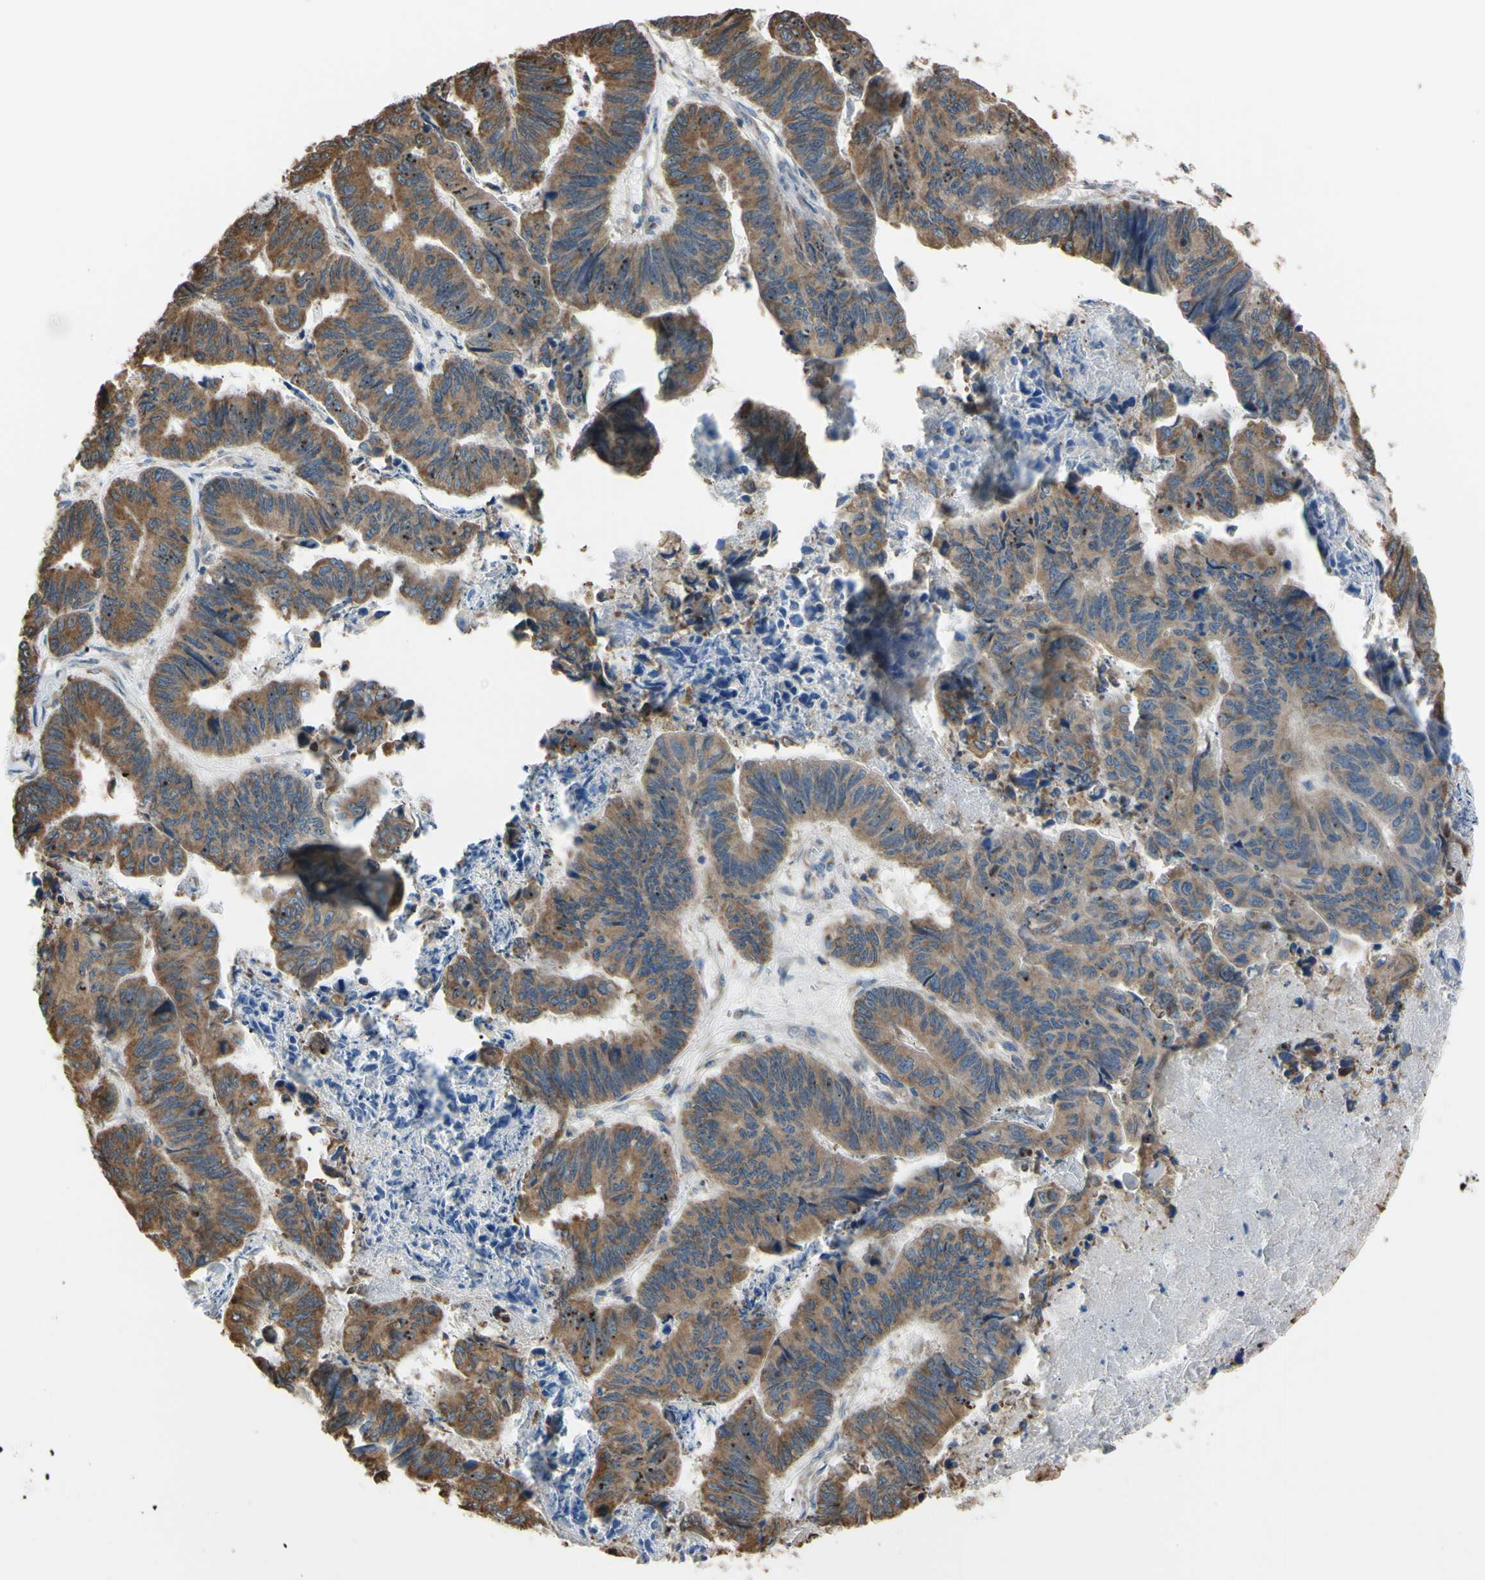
{"staining": {"intensity": "strong", "quantity": ">75%", "location": "cytoplasmic/membranous"}, "tissue": "stomach cancer", "cell_type": "Tumor cells", "image_type": "cancer", "snomed": [{"axis": "morphology", "description": "Adenocarcinoma, NOS"}, {"axis": "topography", "description": "Stomach, lower"}], "caption": "Immunohistochemistry of human stomach adenocarcinoma exhibits high levels of strong cytoplasmic/membranous positivity in approximately >75% of tumor cells.", "gene": "BMF", "patient": {"sex": "male", "age": 77}}